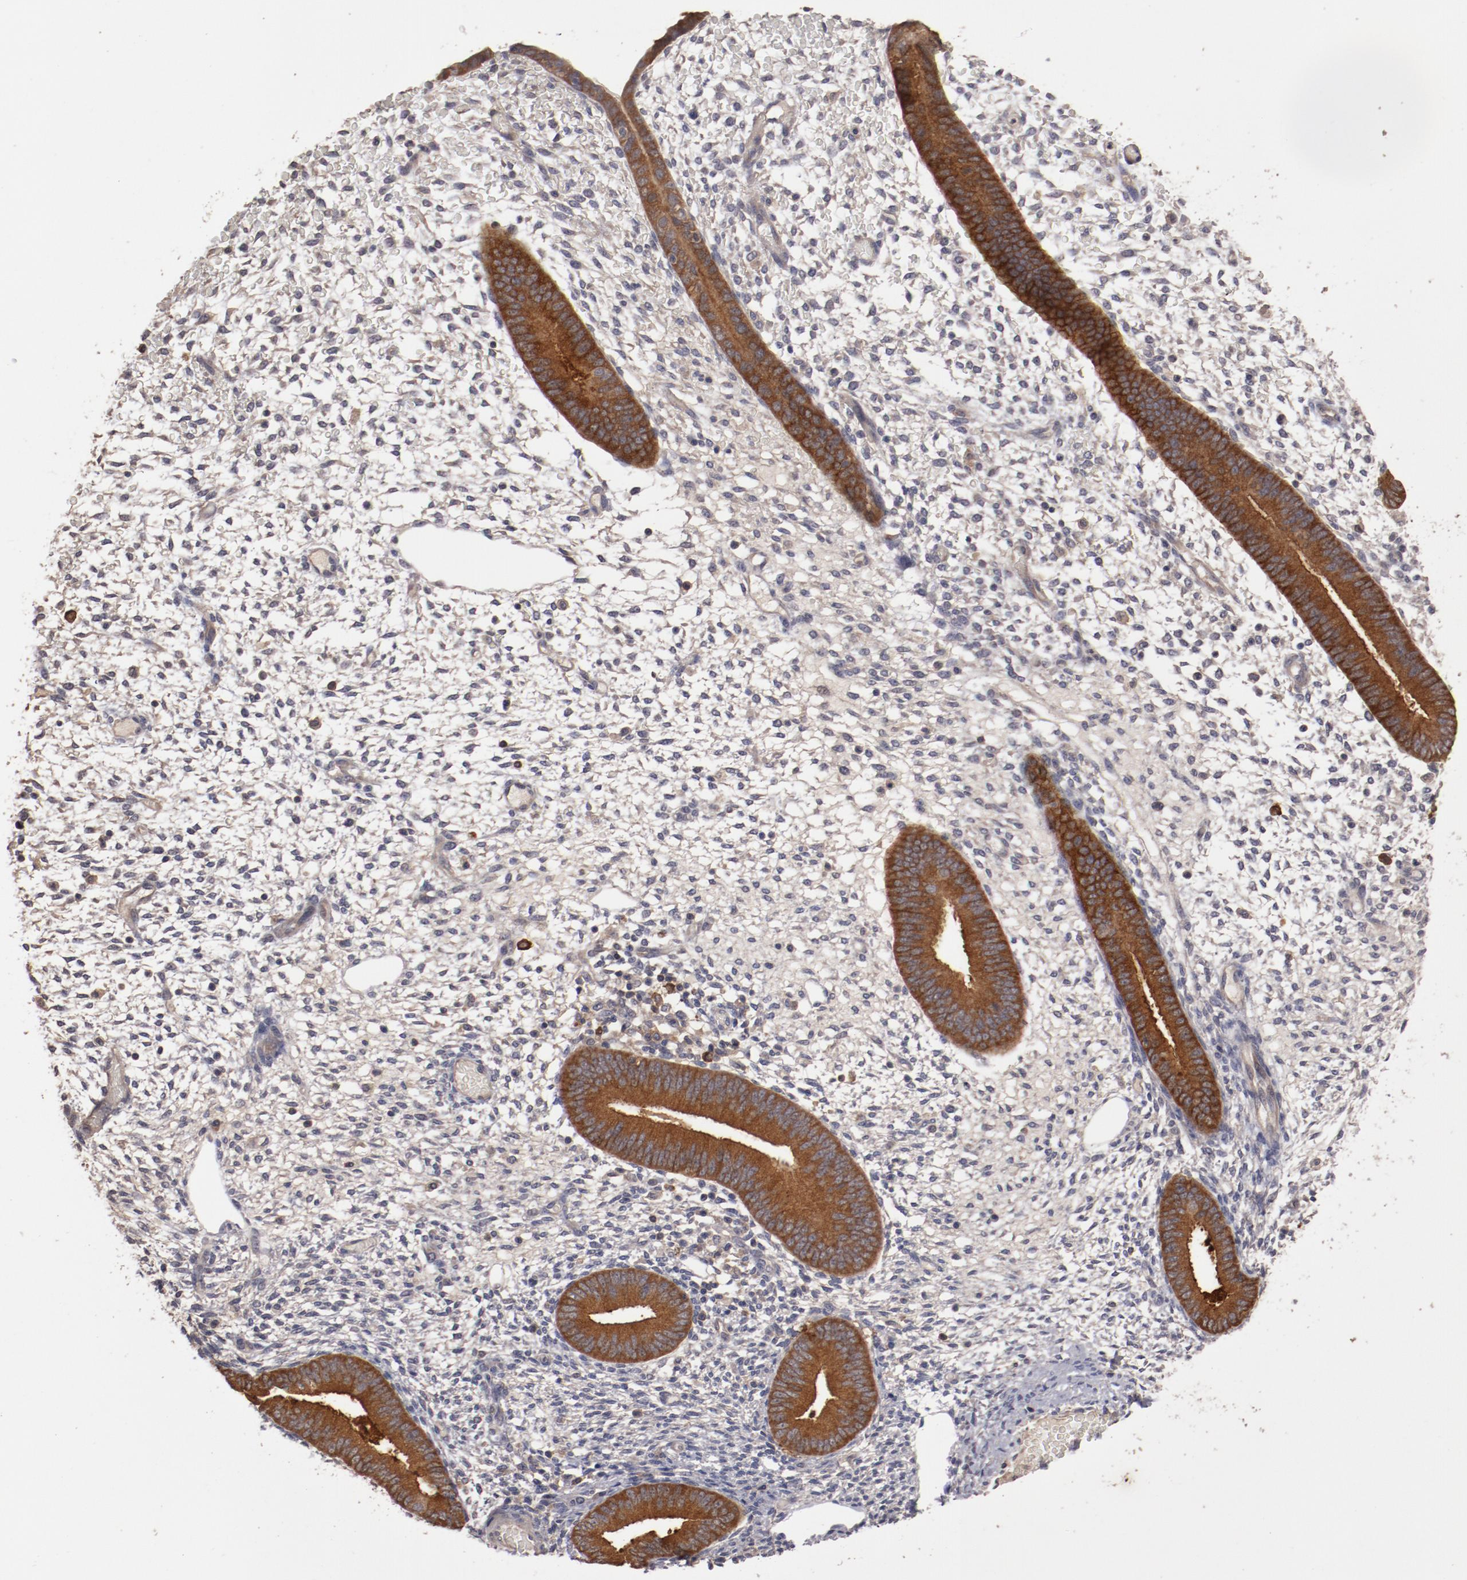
{"staining": {"intensity": "negative", "quantity": "none", "location": "none"}, "tissue": "endometrium", "cell_type": "Cells in endometrial stroma", "image_type": "normal", "snomed": [{"axis": "morphology", "description": "Normal tissue, NOS"}, {"axis": "topography", "description": "Endometrium"}], "caption": "Immunohistochemistry histopathology image of benign endometrium: endometrium stained with DAB (3,3'-diaminobenzidine) exhibits no significant protein positivity in cells in endometrial stroma.", "gene": "LRRC75B", "patient": {"sex": "female", "age": 42}}